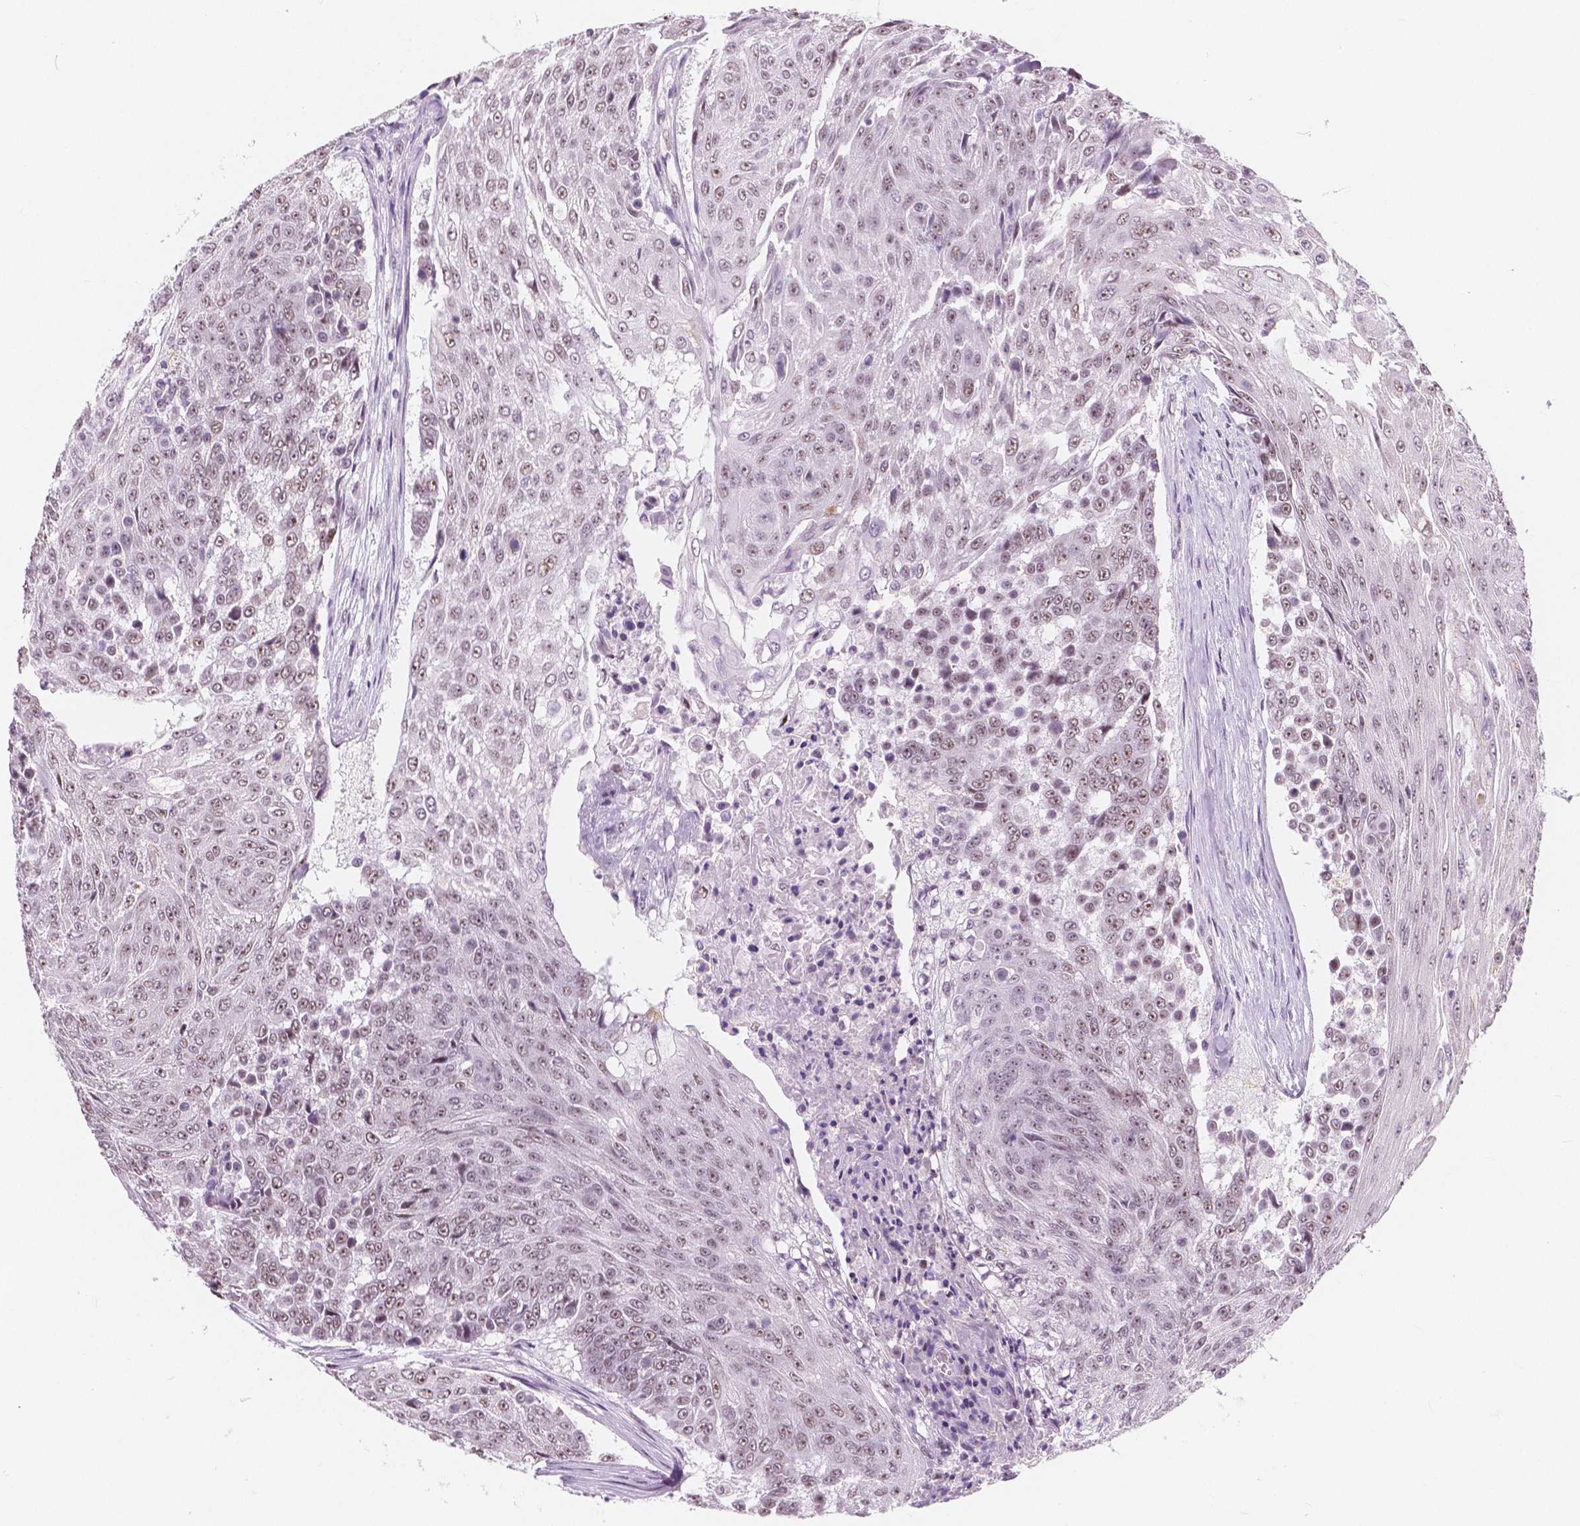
{"staining": {"intensity": "weak", "quantity": ">75%", "location": "nuclear"}, "tissue": "urothelial cancer", "cell_type": "Tumor cells", "image_type": "cancer", "snomed": [{"axis": "morphology", "description": "Urothelial carcinoma, High grade"}, {"axis": "topography", "description": "Urinary bladder"}], "caption": "Human urothelial cancer stained with a brown dye displays weak nuclear positive staining in about >75% of tumor cells.", "gene": "NOLC1", "patient": {"sex": "female", "age": 63}}